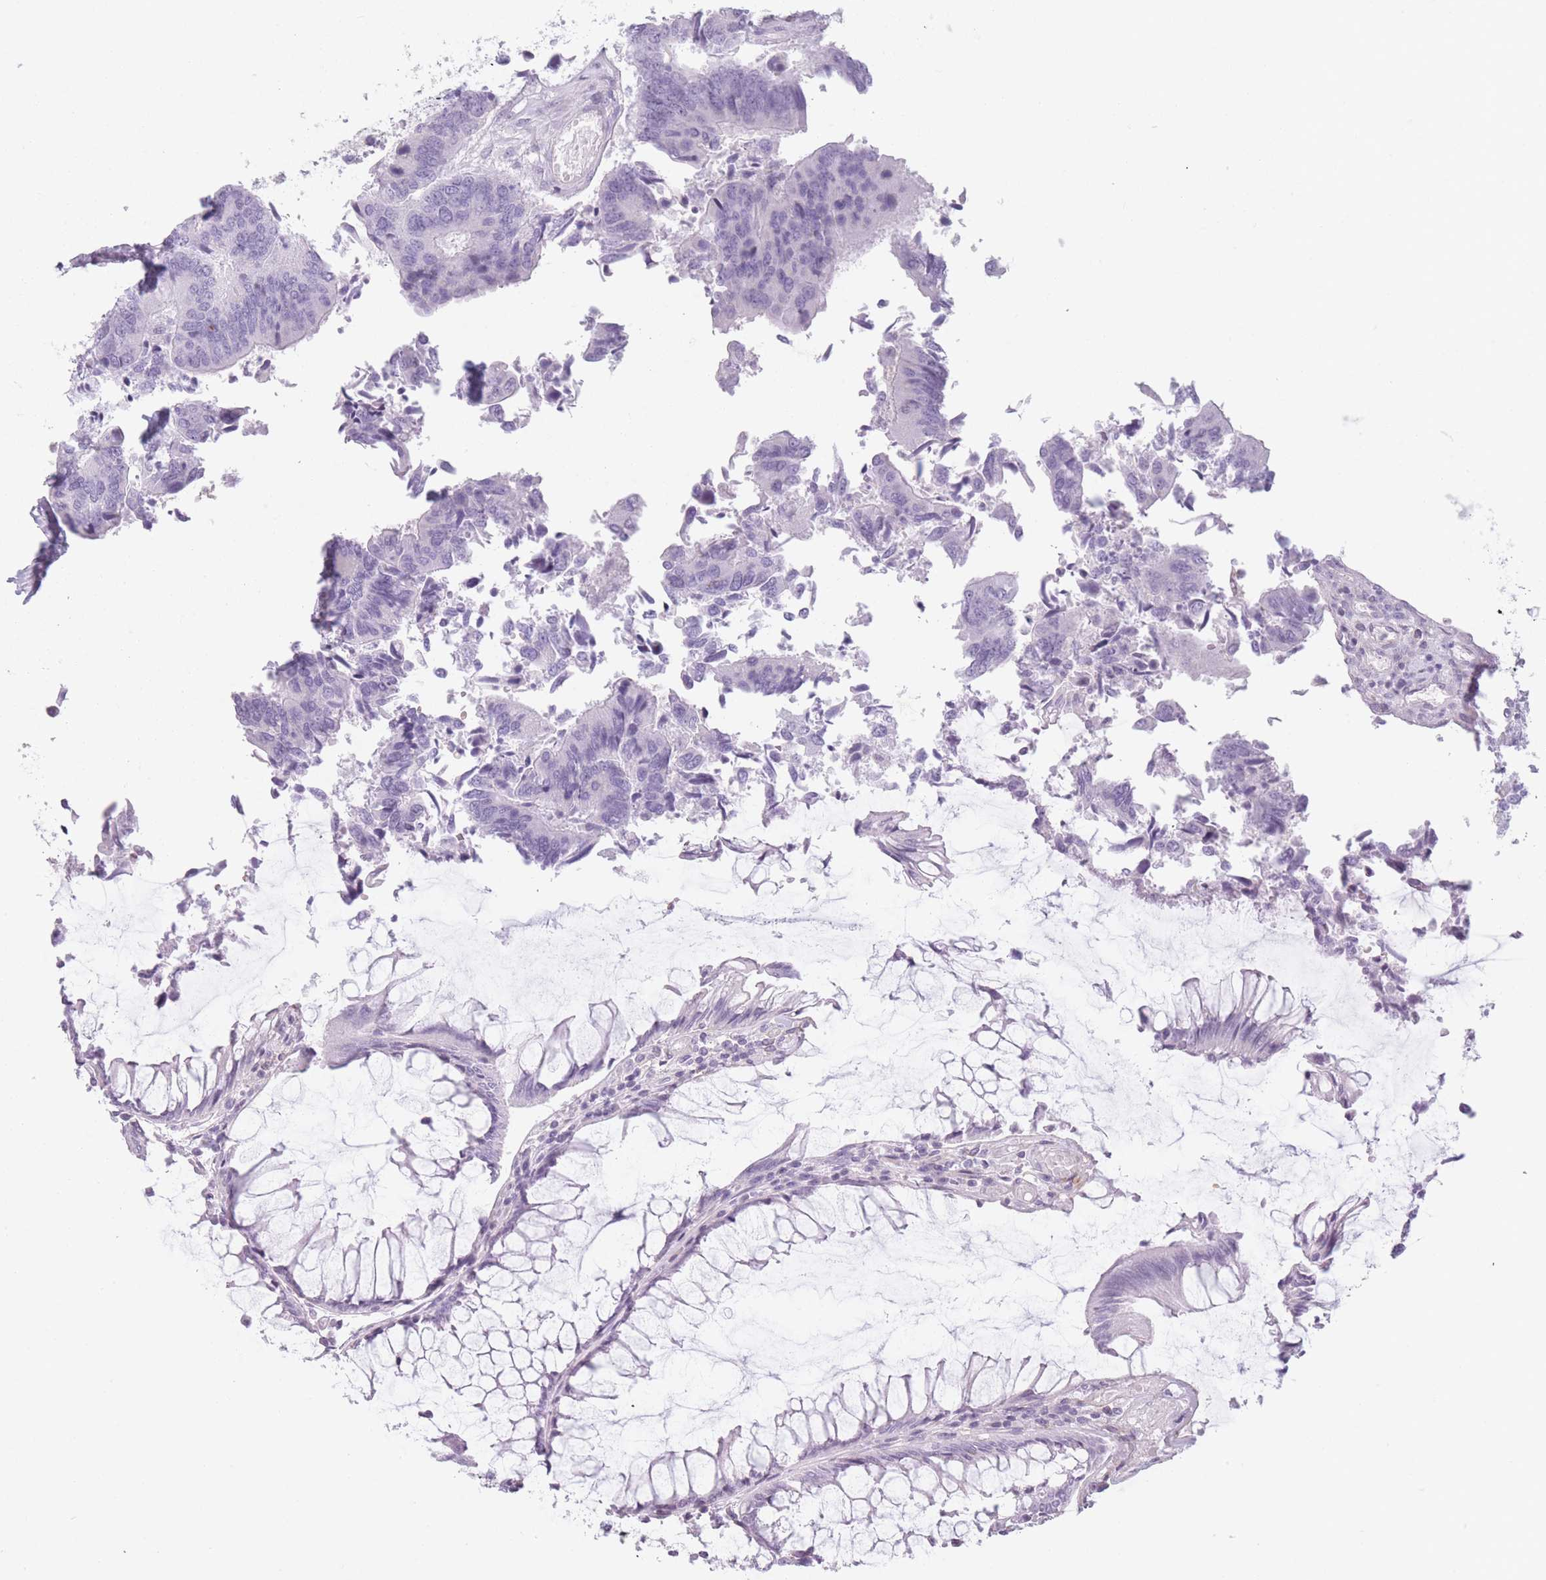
{"staining": {"intensity": "negative", "quantity": "none", "location": "none"}, "tissue": "colorectal cancer", "cell_type": "Tumor cells", "image_type": "cancer", "snomed": [{"axis": "morphology", "description": "Adenocarcinoma, NOS"}, {"axis": "topography", "description": "Colon"}], "caption": "Immunohistochemical staining of human colorectal adenocarcinoma reveals no significant expression in tumor cells.", "gene": "GGT1", "patient": {"sex": "female", "age": 67}}